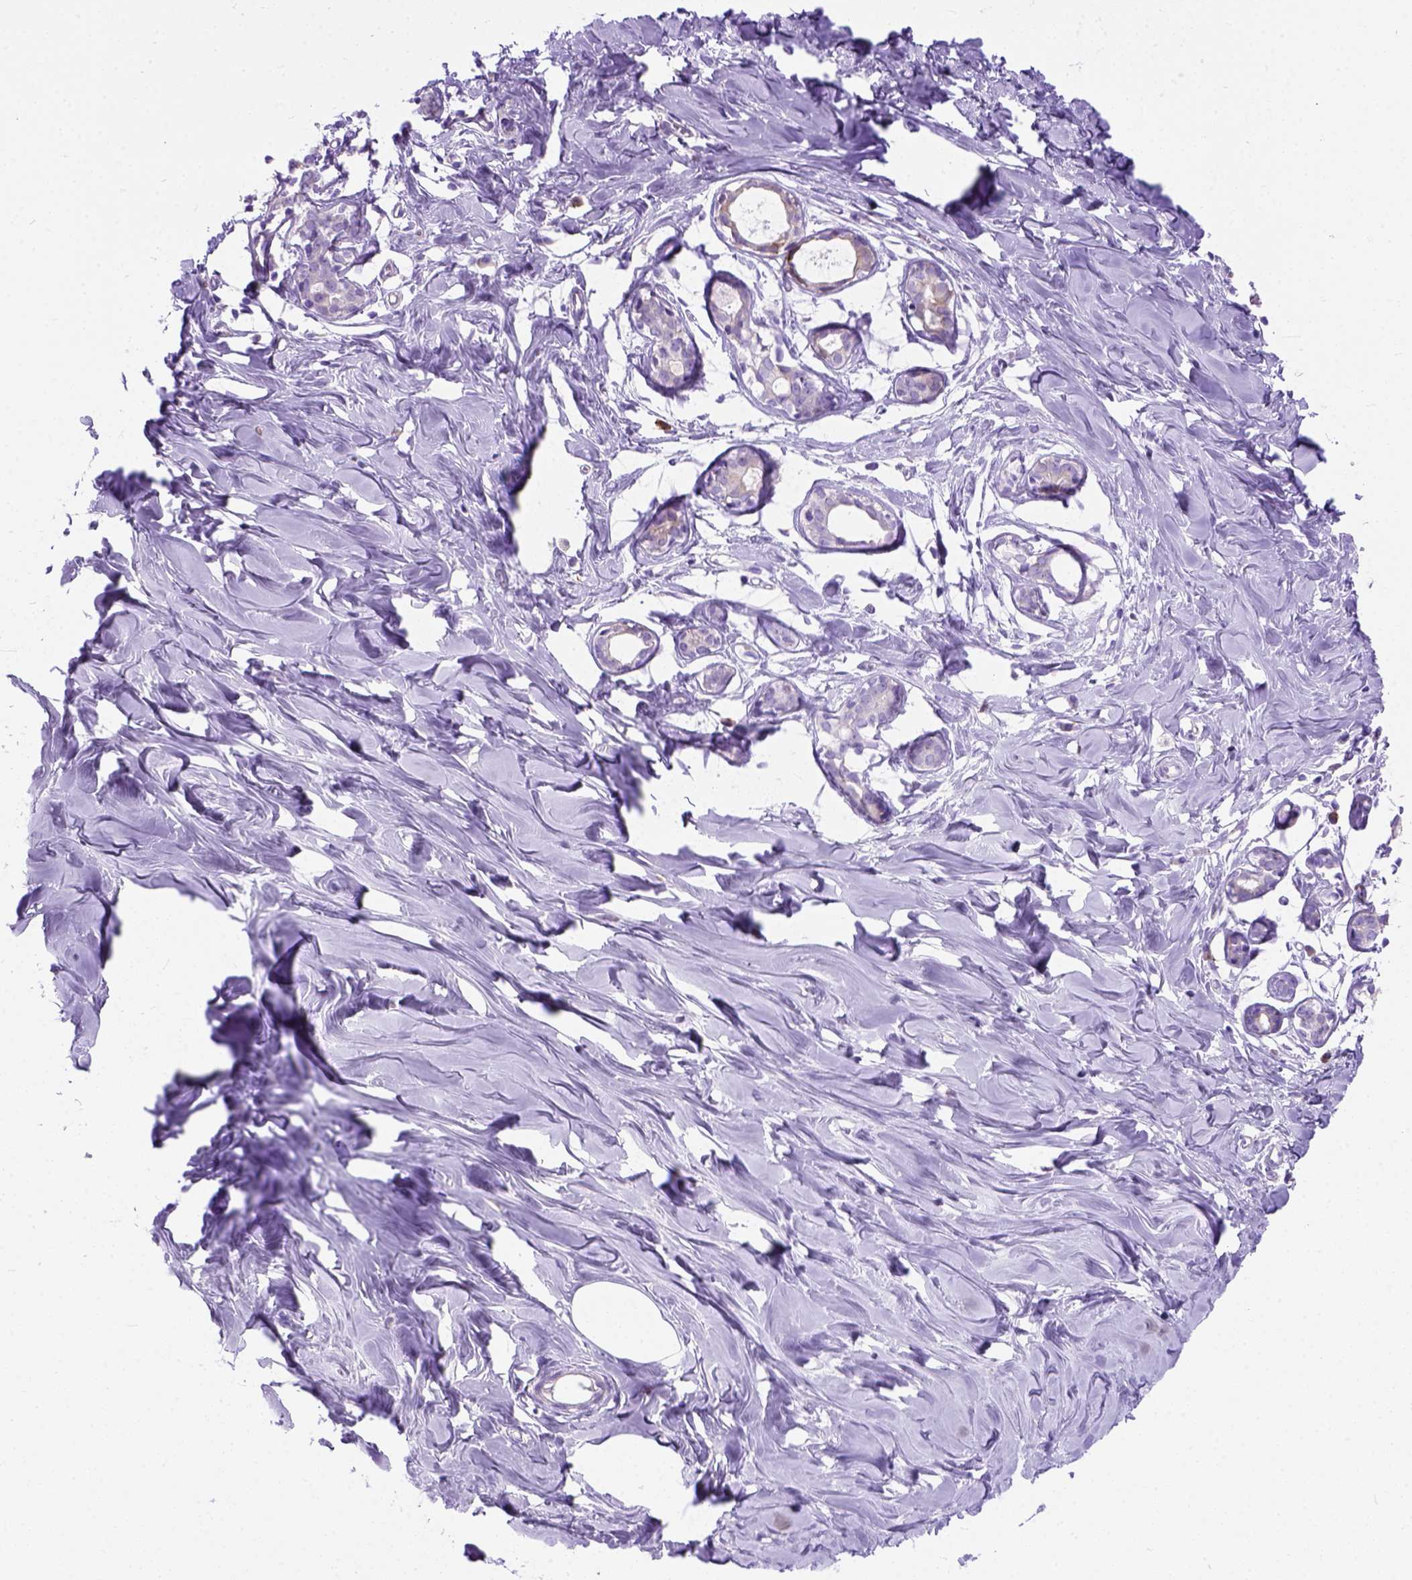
{"staining": {"intensity": "negative", "quantity": "none", "location": "none"}, "tissue": "breast", "cell_type": "Adipocytes", "image_type": "normal", "snomed": [{"axis": "morphology", "description": "Normal tissue, NOS"}, {"axis": "topography", "description": "Breast"}], "caption": "The micrograph reveals no significant expression in adipocytes of breast.", "gene": "PLK4", "patient": {"sex": "female", "age": 27}}